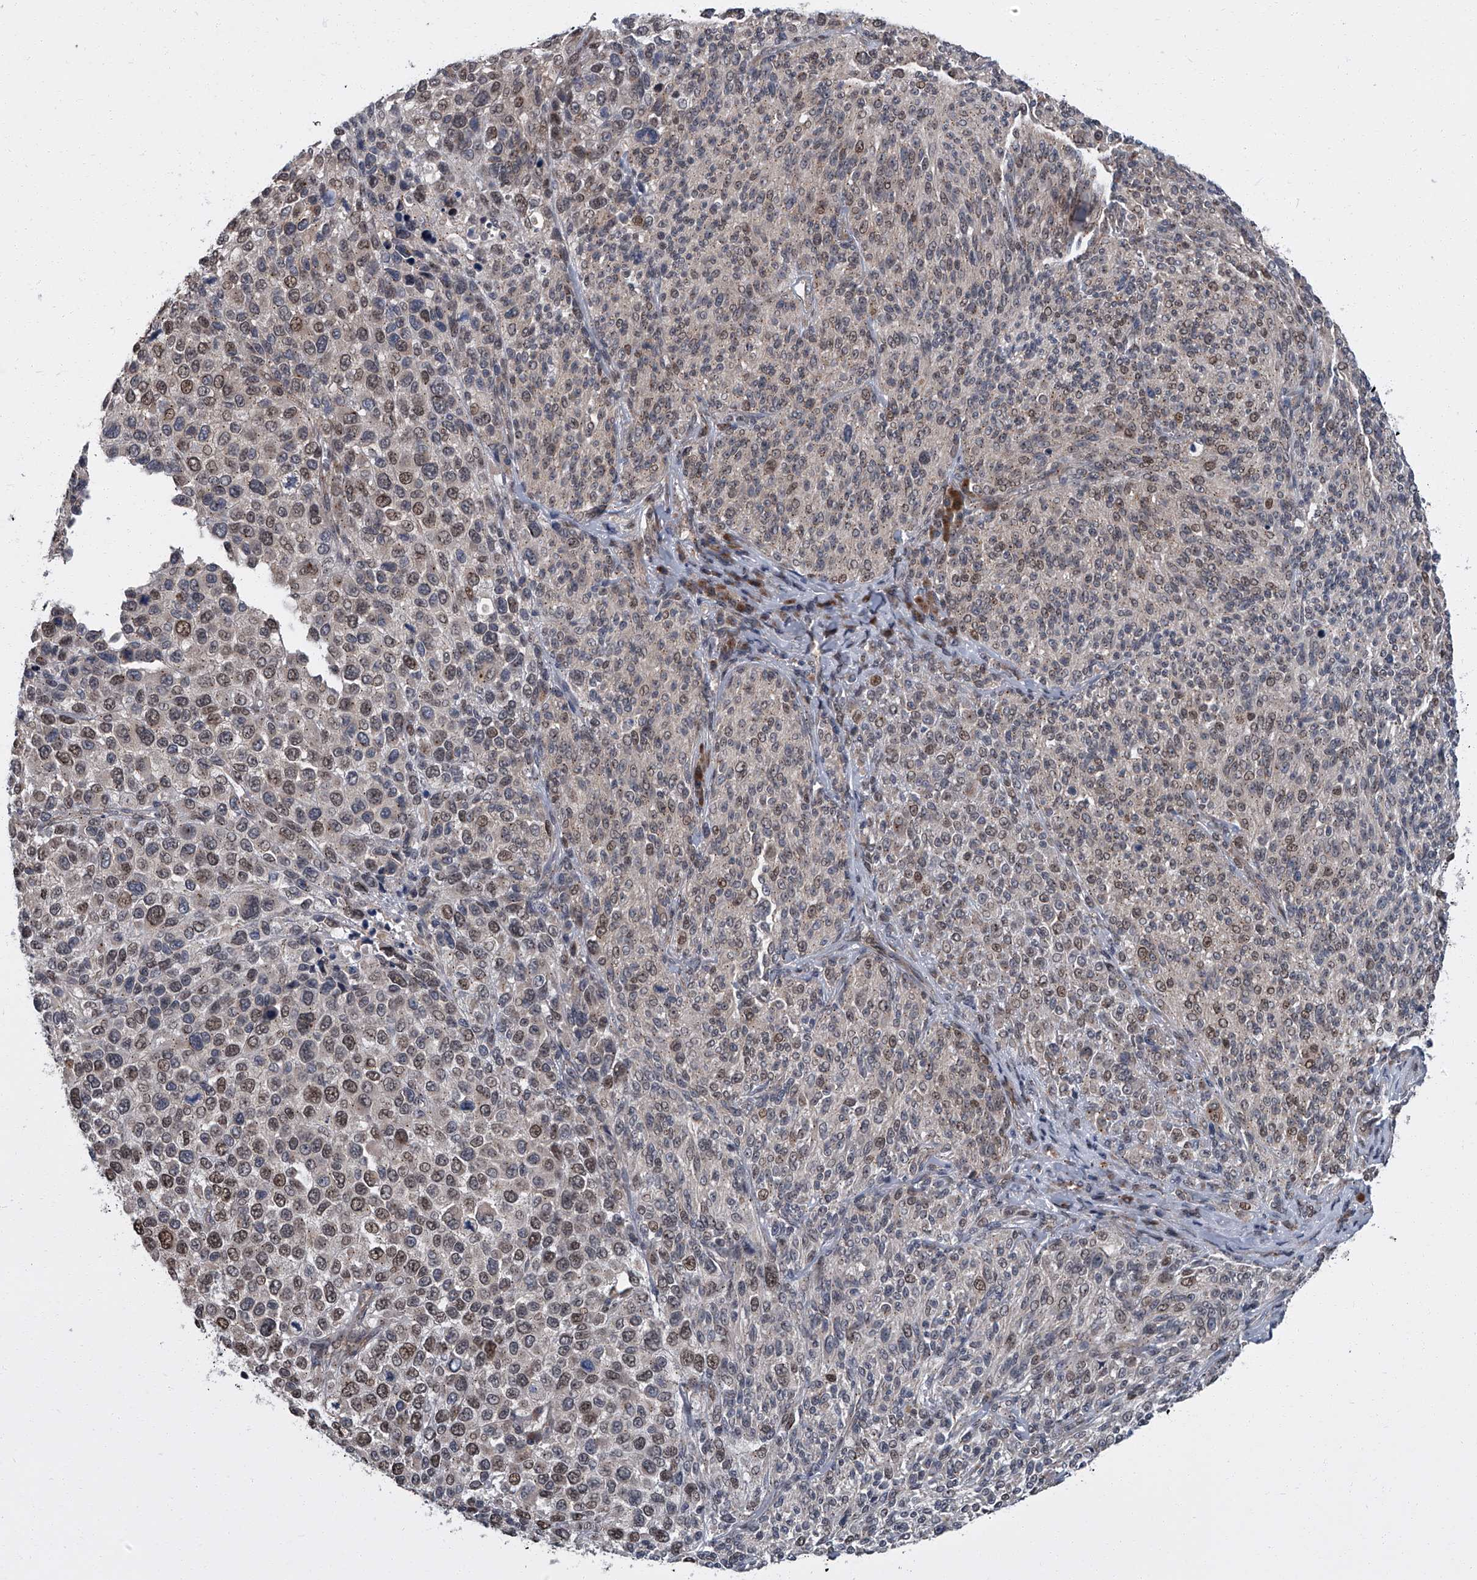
{"staining": {"intensity": "weak", "quantity": "25%-75%", "location": "nuclear"}, "tissue": "melanoma", "cell_type": "Tumor cells", "image_type": "cancer", "snomed": [{"axis": "morphology", "description": "Malignant melanoma, NOS"}, {"axis": "topography", "description": "Skin of trunk"}], "caption": "Immunohistochemistry (IHC) (DAB (3,3'-diaminobenzidine)) staining of melanoma reveals weak nuclear protein expression in about 25%-75% of tumor cells. (DAB IHC, brown staining for protein, blue staining for nuclei).", "gene": "ZNF274", "patient": {"sex": "male", "age": 71}}